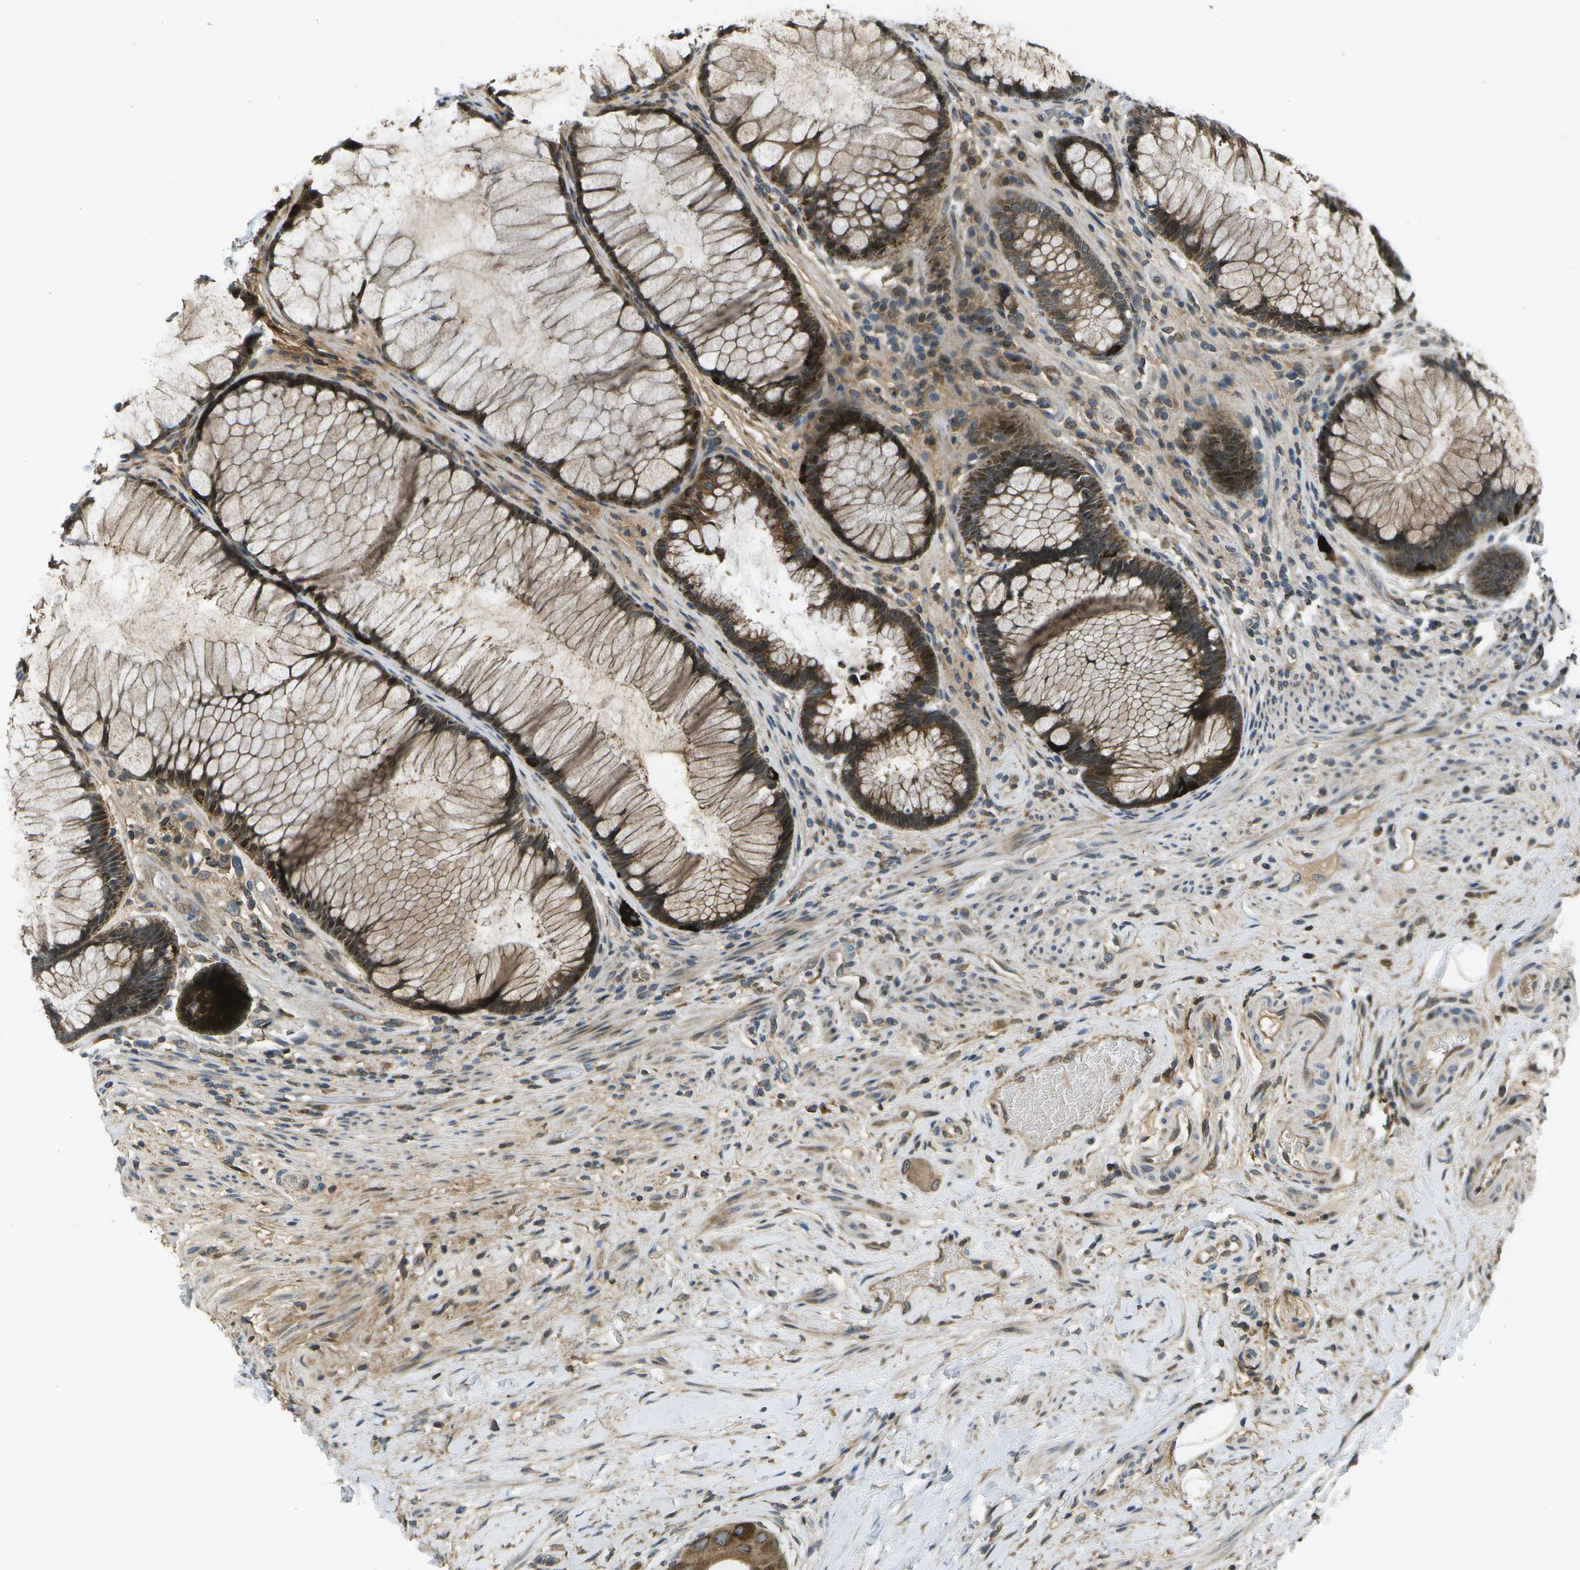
{"staining": {"intensity": "moderate", "quantity": ">75%", "location": "cytoplasmic/membranous"}, "tissue": "colorectal cancer", "cell_type": "Tumor cells", "image_type": "cancer", "snomed": [{"axis": "morphology", "description": "Adenocarcinoma, NOS"}, {"axis": "topography", "description": "Rectum"}], "caption": "A histopathology image of human colorectal cancer (adenocarcinoma) stained for a protein shows moderate cytoplasmic/membranous brown staining in tumor cells.", "gene": "HFE", "patient": {"sex": "male", "age": 51}}